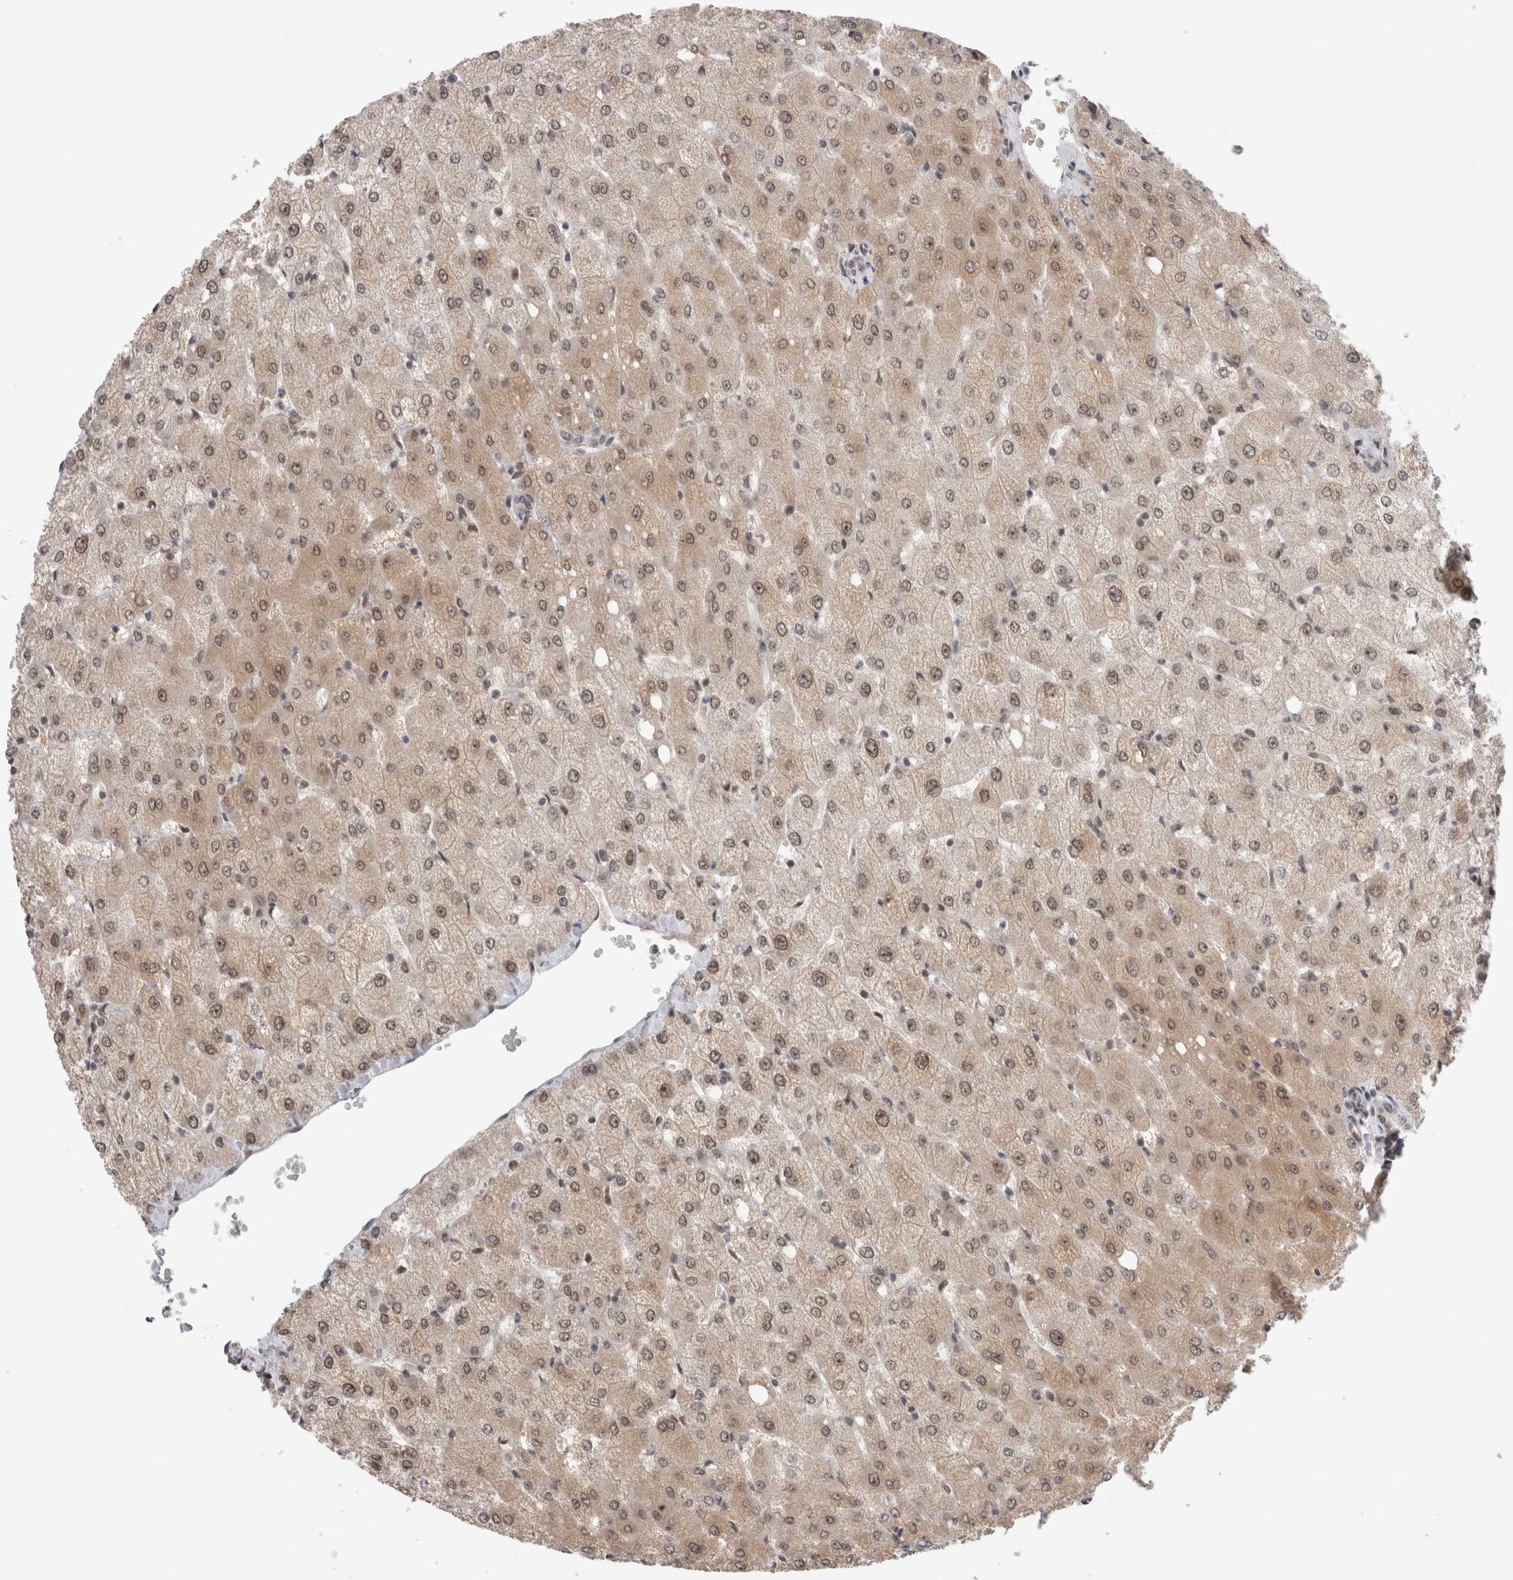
{"staining": {"intensity": "negative", "quantity": "none", "location": "none"}, "tissue": "liver", "cell_type": "Cholangiocytes", "image_type": "normal", "snomed": [{"axis": "morphology", "description": "Normal tissue, NOS"}, {"axis": "topography", "description": "Liver"}], "caption": "Immunohistochemistry (IHC) of benign human liver shows no positivity in cholangiocytes.", "gene": "ZNF521", "patient": {"sex": "female", "age": 54}}